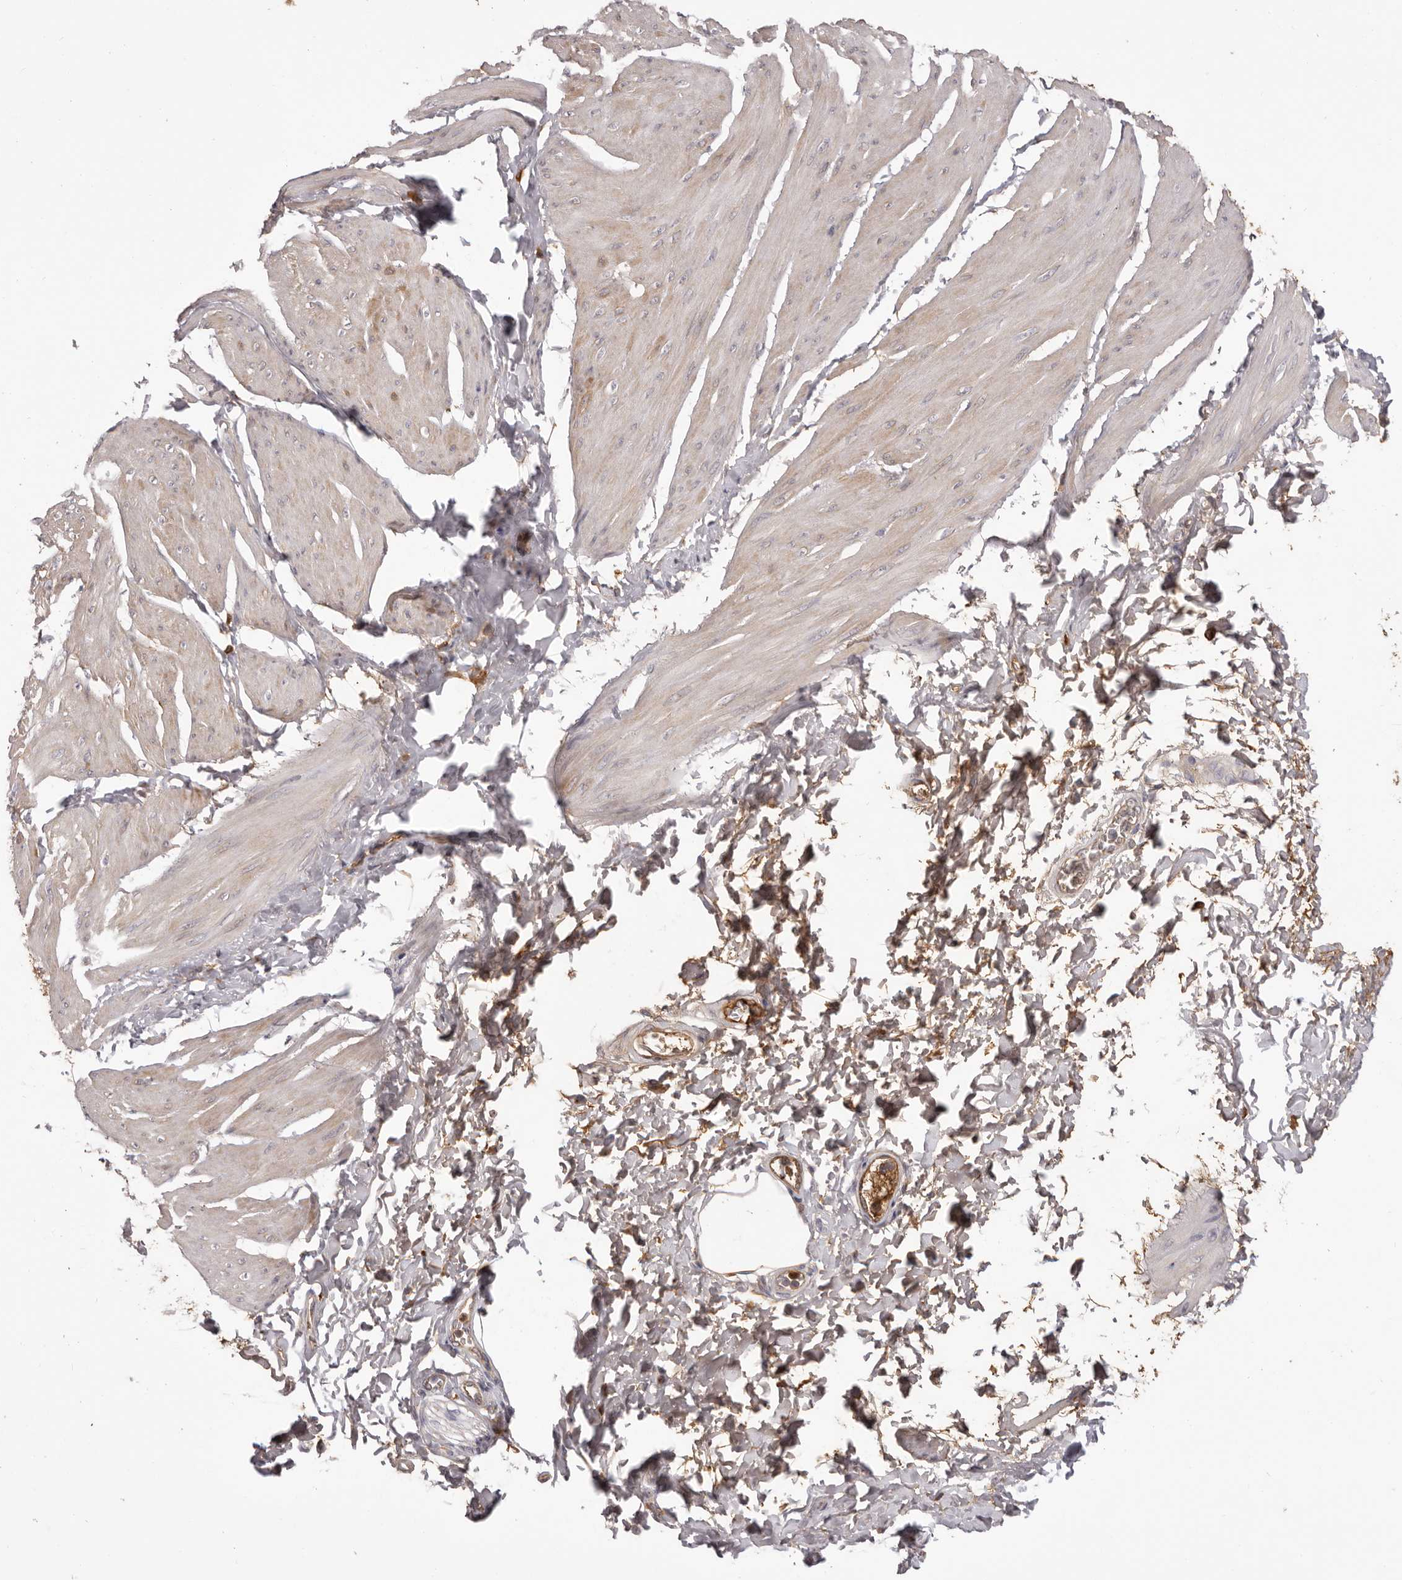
{"staining": {"intensity": "weak", "quantity": "<25%", "location": "cytoplasmic/membranous"}, "tissue": "smooth muscle", "cell_type": "Smooth muscle cells", "image_type": "normal", "snomed": [{"axis": "morphology", "description": "Urothelial carcinoma, High grade"}, {"axis": "topography", "description": "Urinary bladder"}], "caption": "Immunohistochemistry image of unremarkable smooth muscle stained for a protein (brown), which demonstrates no expression in smooth muscle cells. The staining is performed using DAB brown chromogen with nuclei counter-stained in using hematoxylin.", "gene": "OTUD3", "patient": {"sex": "male", "age": 46}}